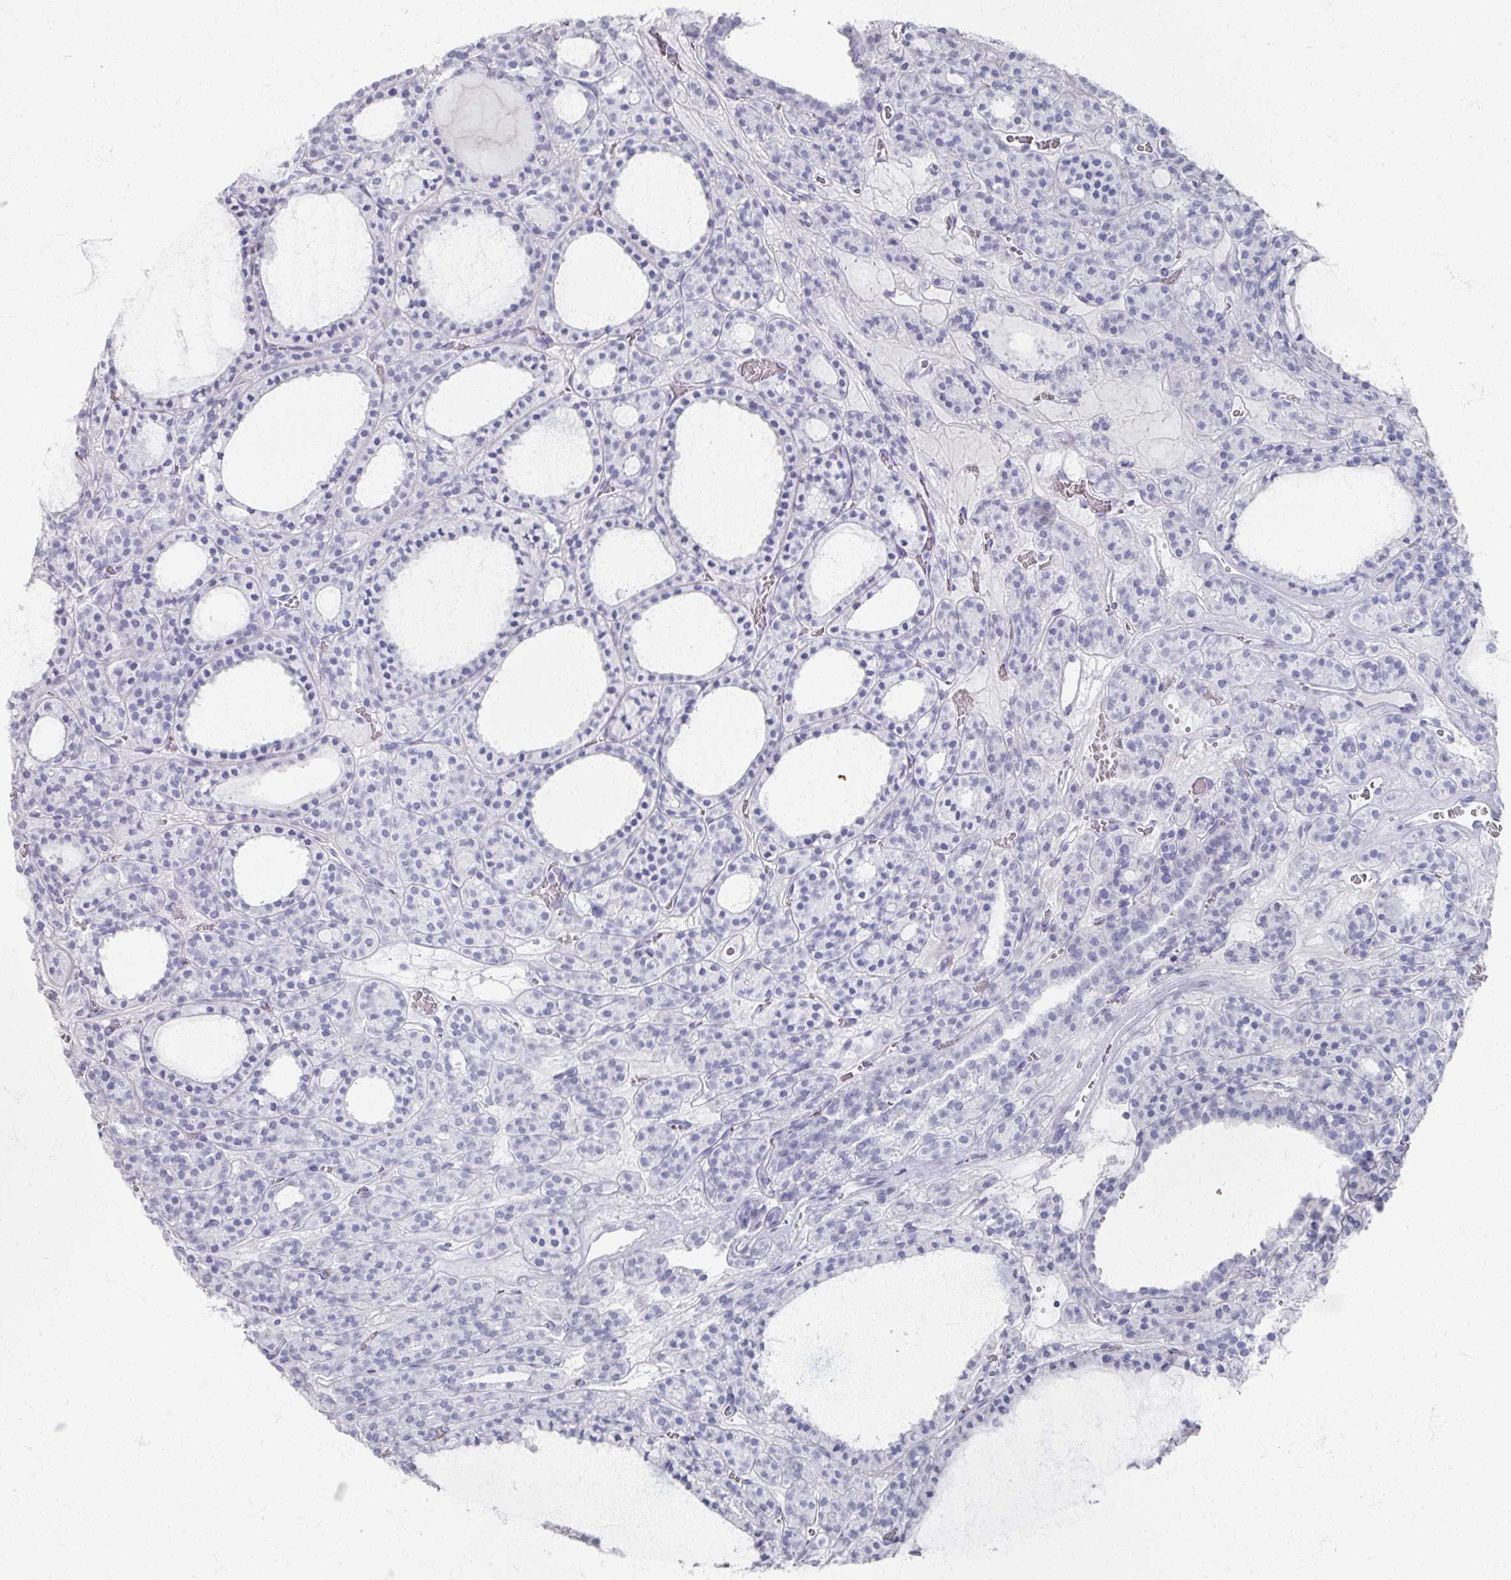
{"staining": {"intensity": "negative", "quantity": "none", "location": "none"}, "tissue": "thyroid cancer", "cell_type": "Tumor cells", "image_type": "cancer", "snomed": [{"axis": "morphology", "description": "Follicular adenoma carcinoma, NOS"}, {"axis": "topography", "description": "Thyroid gland"}], "caption": "An immunohistochemistry (IHC) photomicrograph of thyroid cancer is shown. There is no staining in tumor cells of thyroid cancer.", "gene": "PSKH1", "patient": {"sex": "female", "age": 63}}